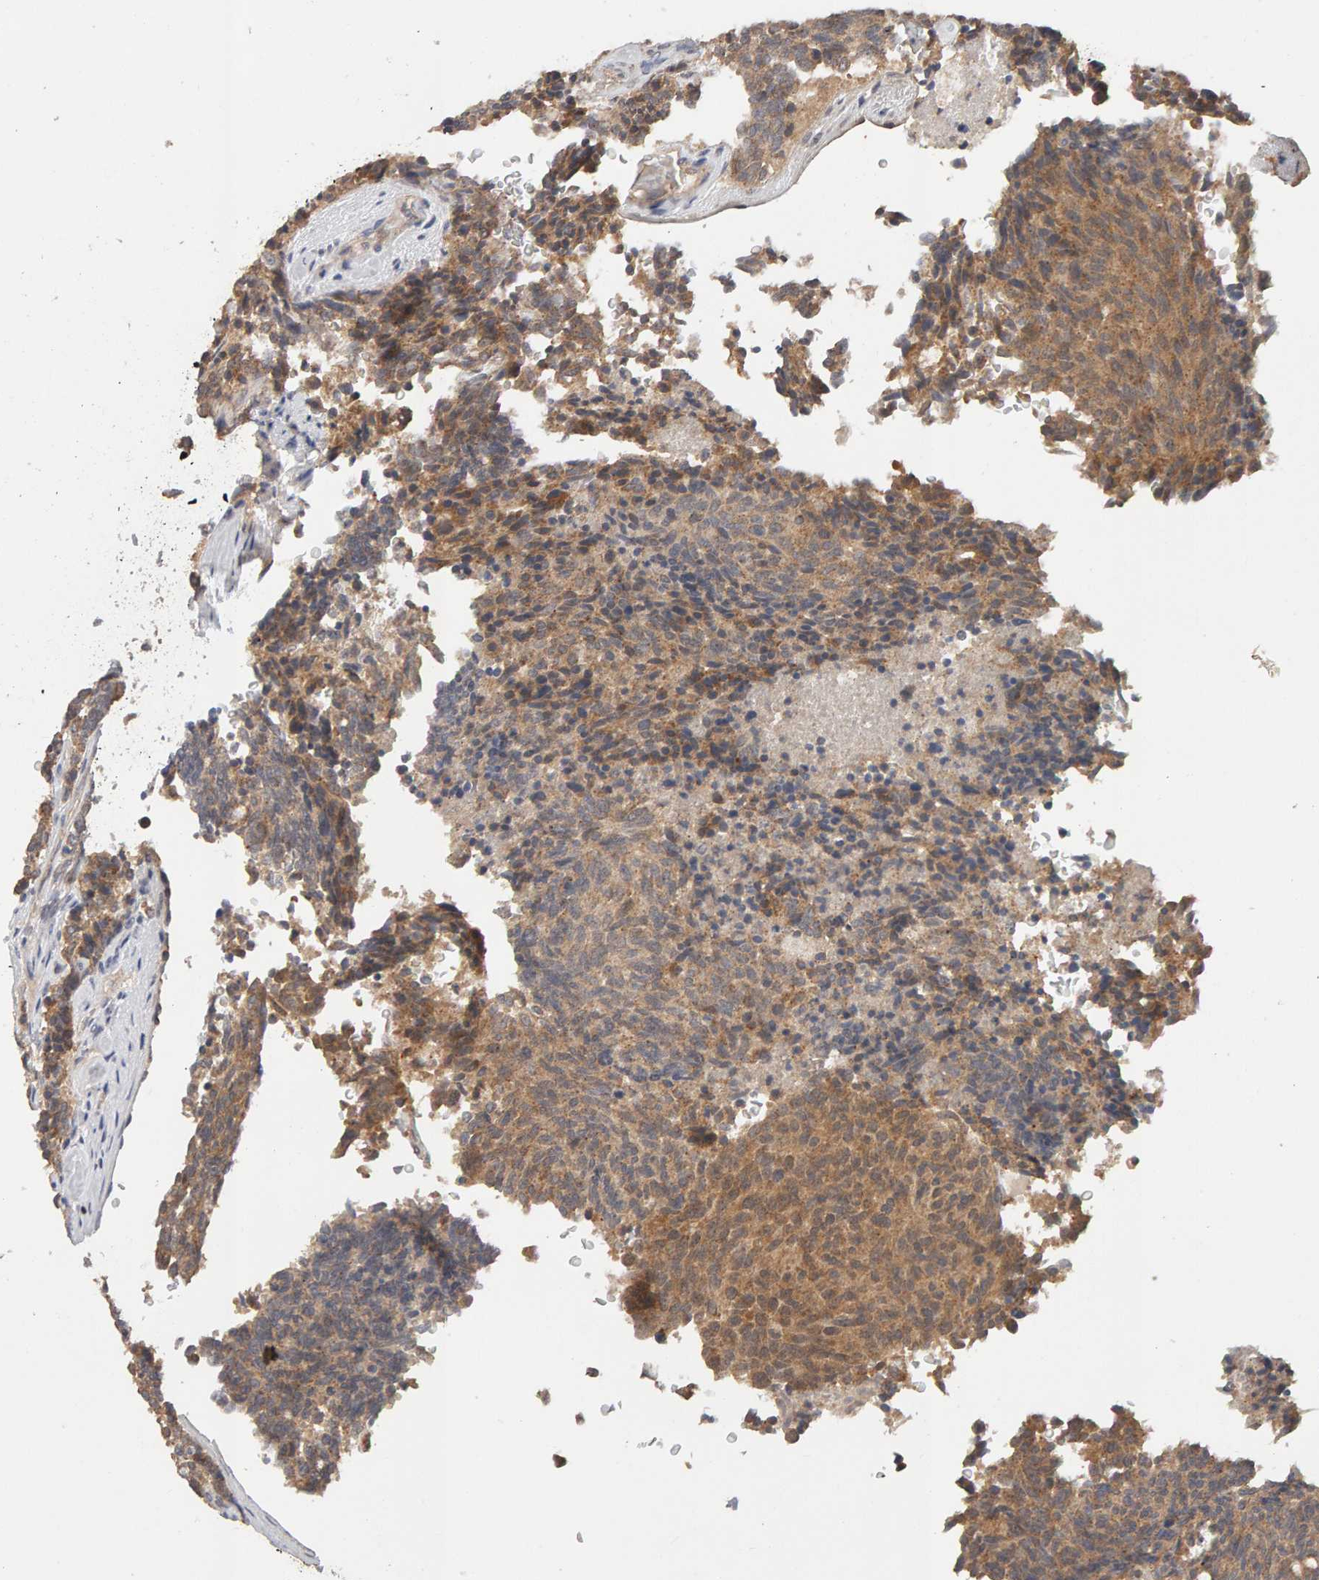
{"staining": {"intensity": "moderate", "quantity": ">75%", "location": "cytoplasmic/membranous"}, "tissue": "carcinoid", "cell_type": "Tumor cells", "image_type": "cancer", "snomed": [{"axis": "morphology", "description": "Carcinoid, malignant, NOS"}, {"axis": "topography", "description": "Pancreas"}], "caption": "Immunohistochemical staining of human carcinoid (malignant) exhibits medium levels of moderate cytoplasmic/membranous protein staining in about >75% of tumor cells.", "gene": "DNAJC7", "patient": {"sex": "female", "age": 54}}